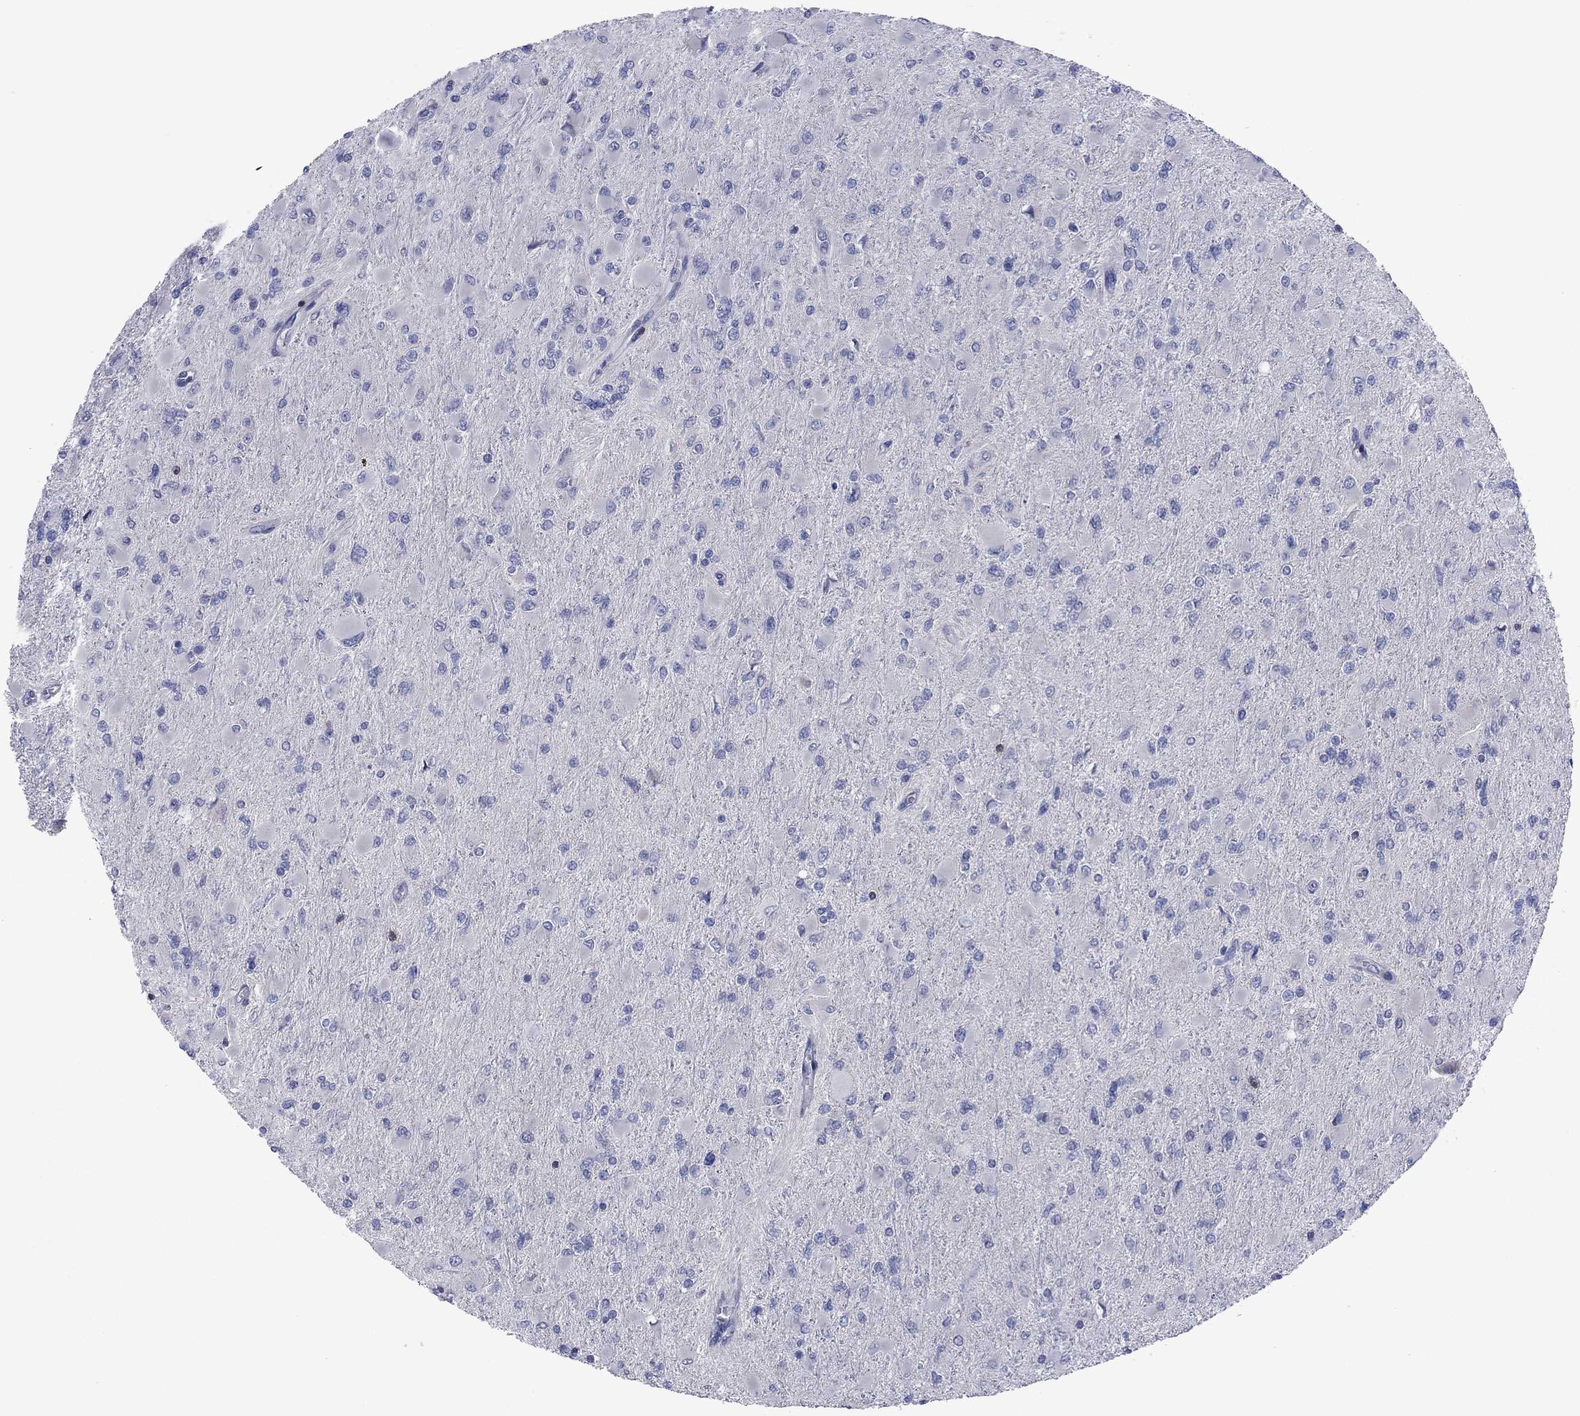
{"staining": {"intensity": "negative", "quantity": "none", "location": "none"}, "tissue": "glioma", "cell_type": "Tumor cells", "image_type": "cancer", "snomed": [{"axis": "morphology", "description": "Glioma, malignant, High grade"}, {"axis": "topography", "description": "Cerebral cortex"}], "caption": "Immunohistochemistry (IHC) histopathology image of neoplastic tissue: human glioma stained with DAB shows no significant protein expression in tumor cells.", "gene": "PVR", "patient": {"sex": "female", "age": 36}}